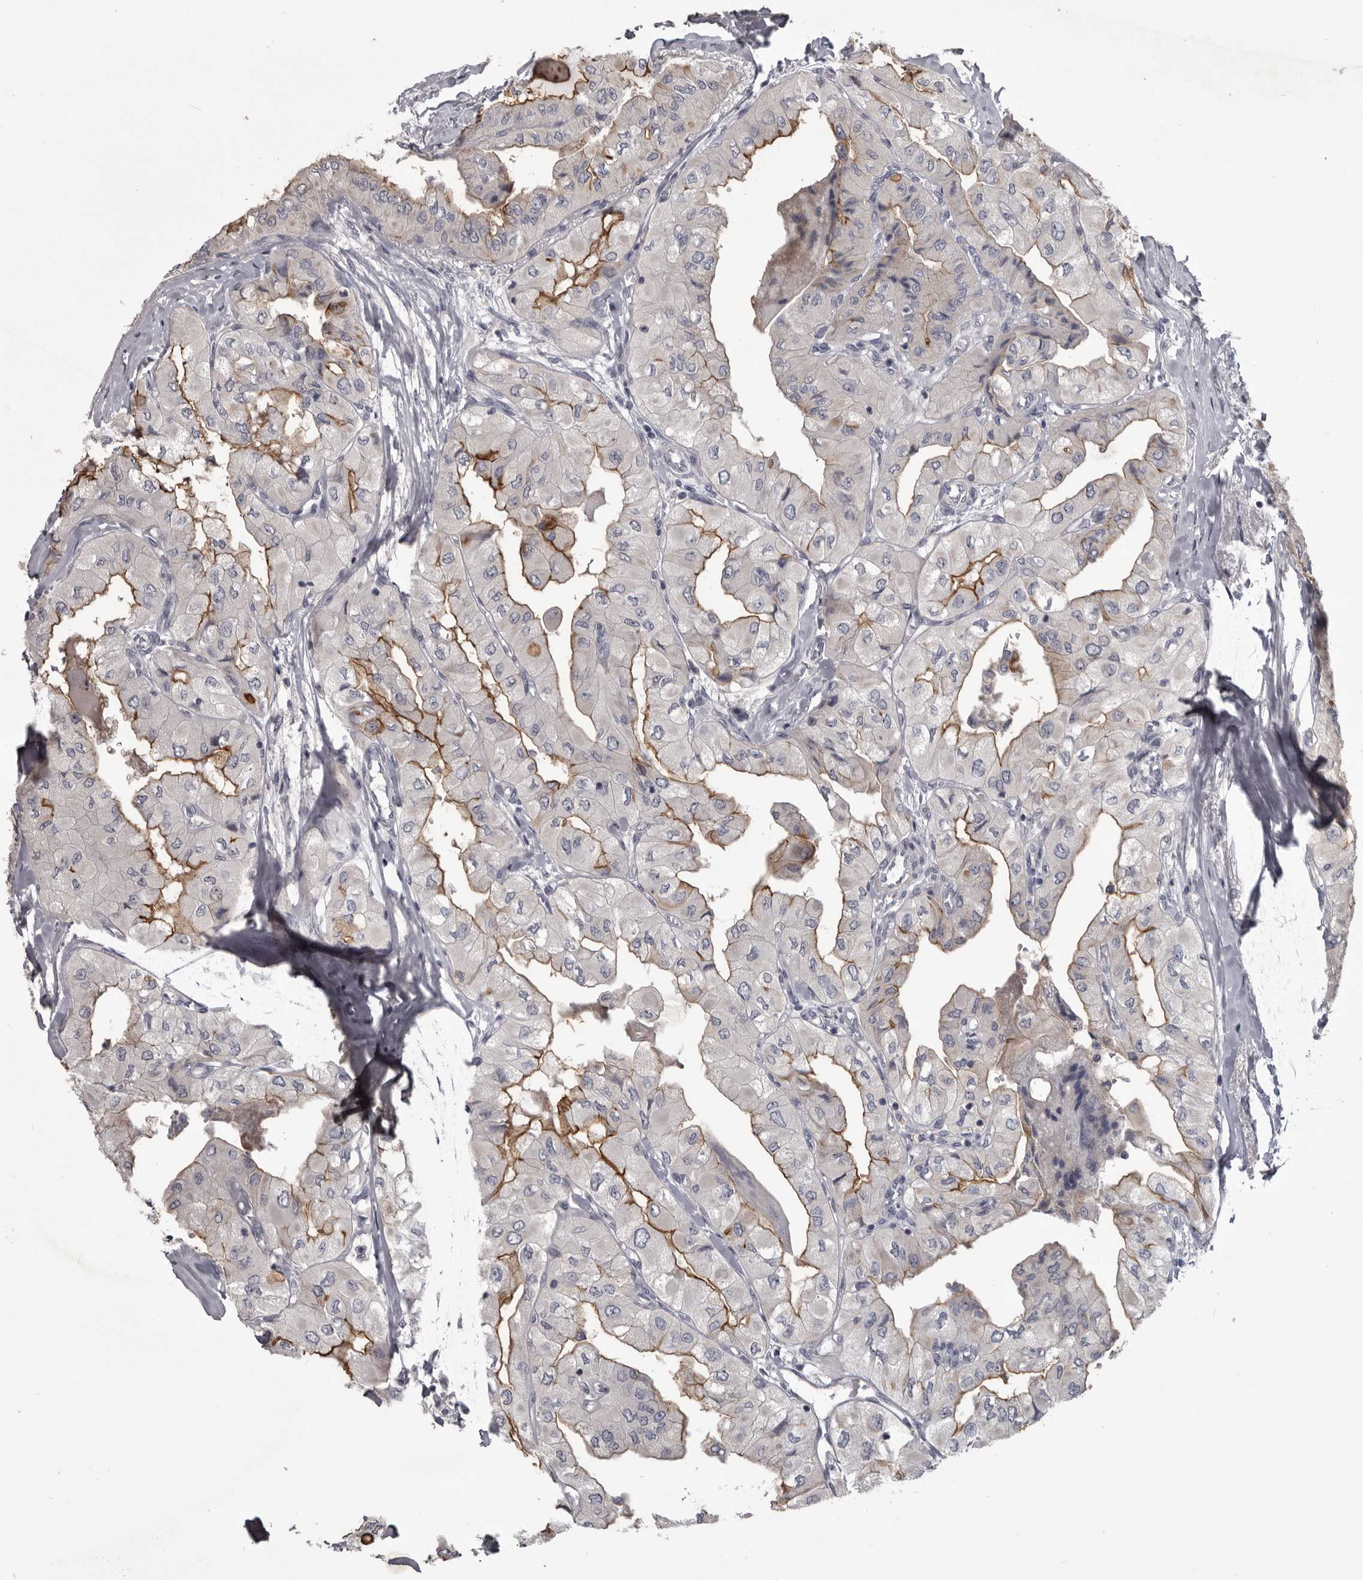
{"staining": {"intensity": "moderate", "quantity": "25%-75%", "location": "cytoplasmic/membranous"}, "tissue": "thyroid cancer", "cell_type": "Tumor cells", "image_type": "cancer", "snomed": [{"axis": "morphology", "description": "Papillary adenocarcinoma, NOS"}, {"axis": "topography", "description": "Thyroid gland"}], "caption": "Immunohistochemical staining of thyroid cancer (papillary adenocarcinoma) displays medium levels of moderate cytoplasmic/membranous protein staining in about 25%-75% of tumor cells.", "gene": "LPAR6", "patient": {"sex": "female", "age": 59}}